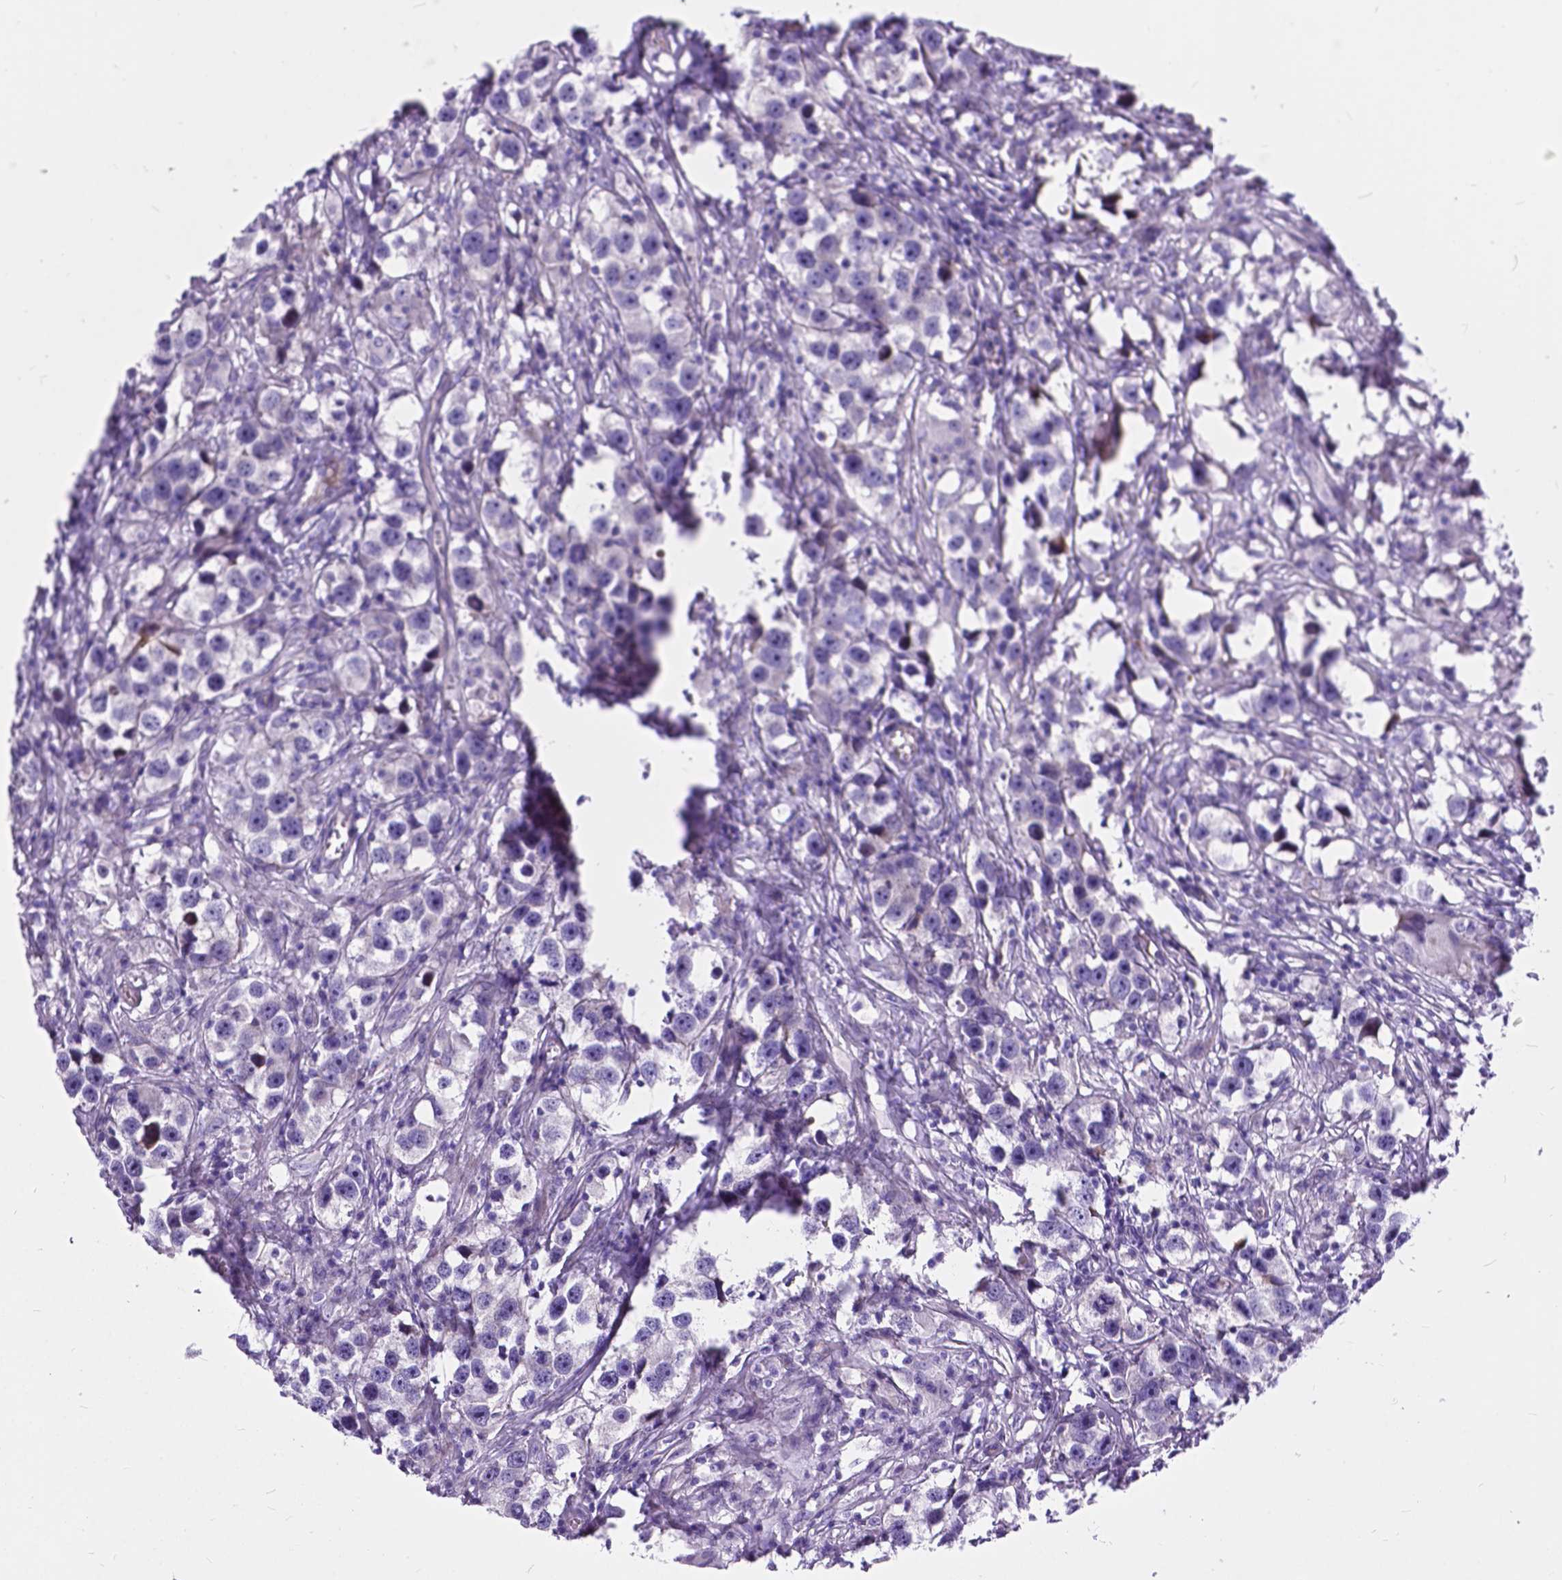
{"staining": {"intensity": "negative", "quantity": "none", "location": "none"}, "tissue": "testis cancer", "cell_type": "Tumor cells", "image_type": "cancer", "snomed": [{"axis": "morphology", "description": "Seminoma, NOS"}, {"axis": "topography", "description": "Testis"}], "caption": "Testis cancer (seminoma) stained for a protein using immunohistochemistry (IHC) shows no positivity tumor cells.", "gene": "FLT4", "patient": {"sex": "male", "age": 49}}